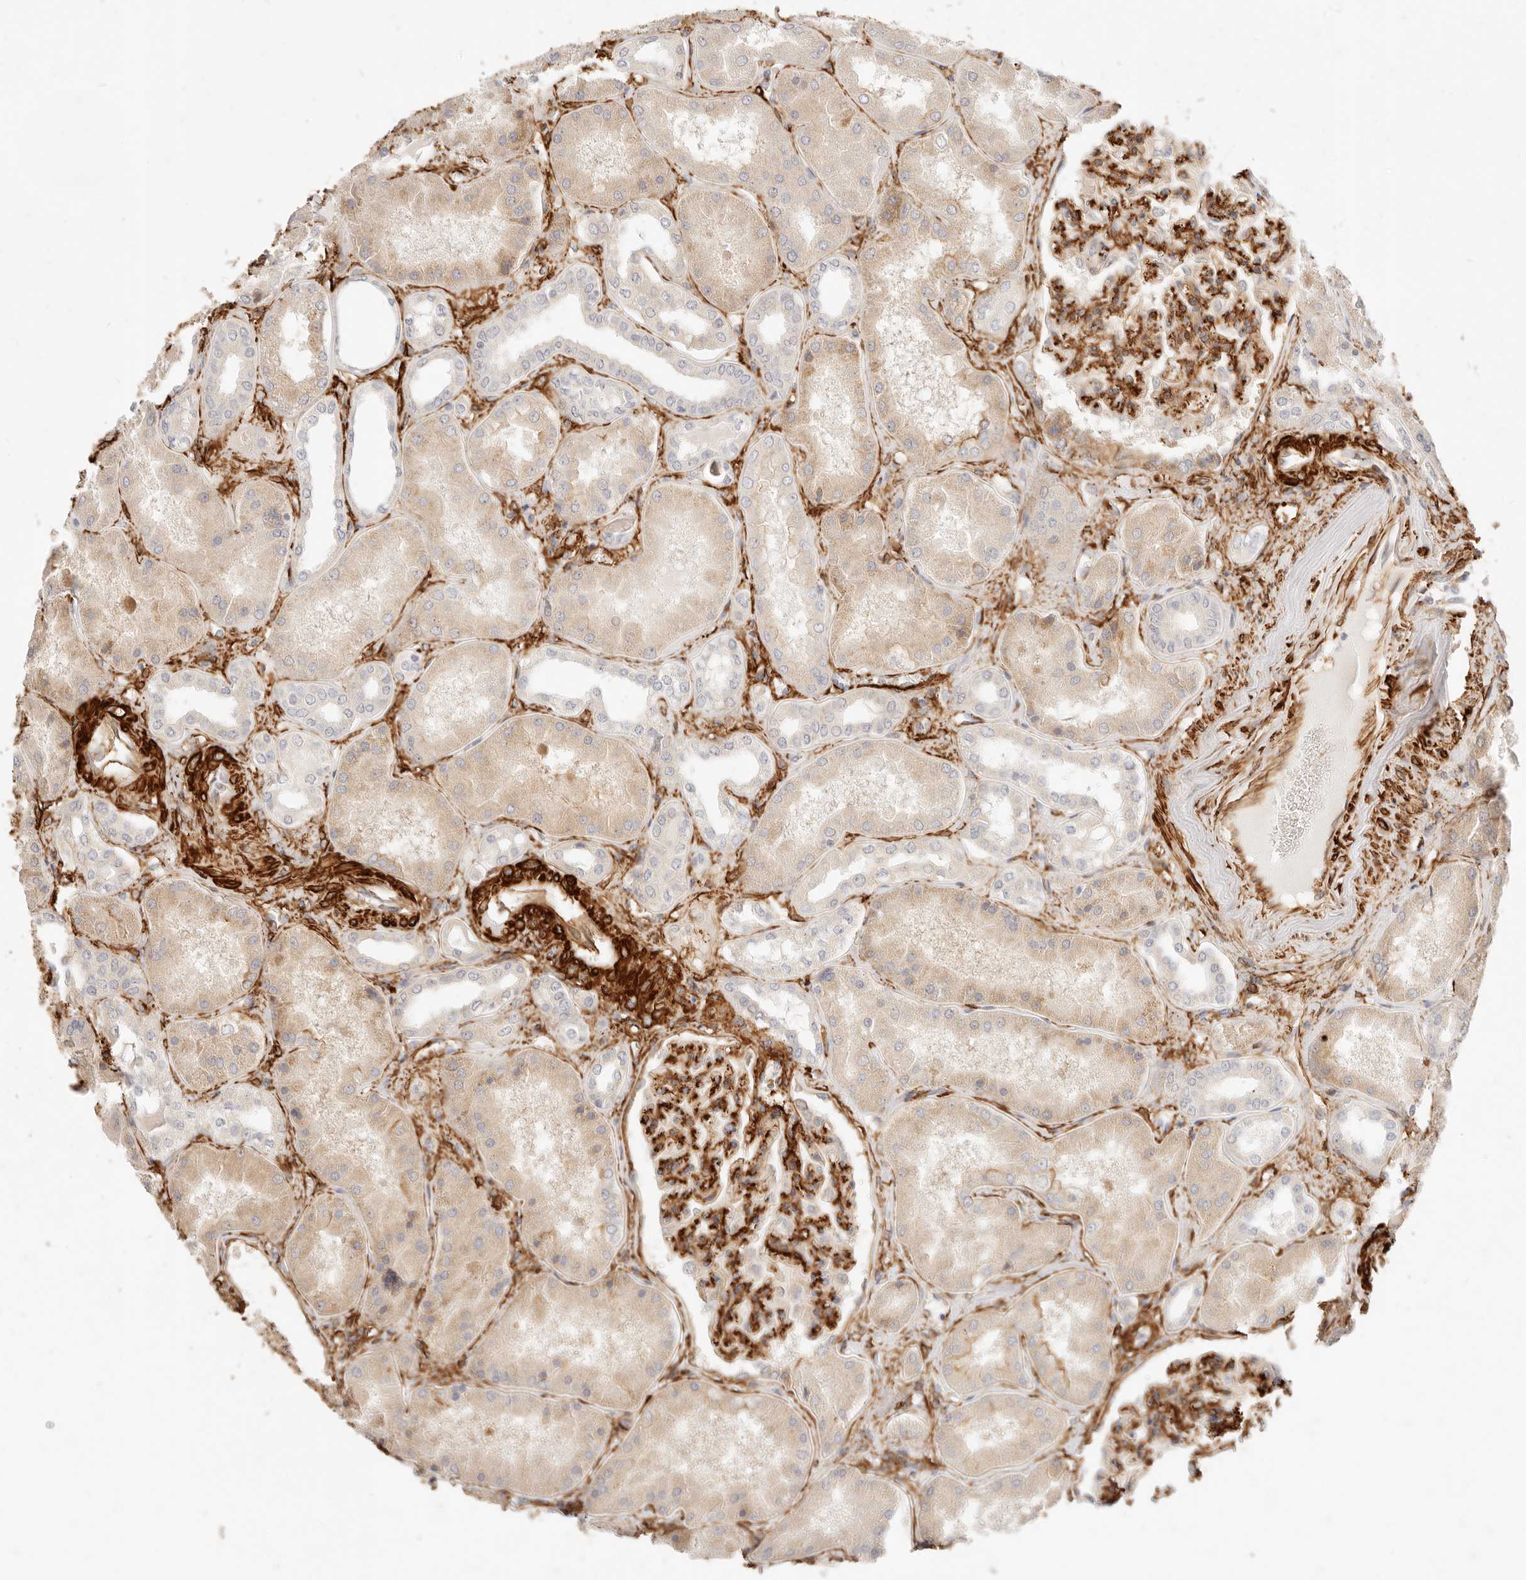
{"staining": {"intensity": "weak", "quantity": "25%-75%", "location": "cytoplasmic/membranous"}, "tissue": "kidney", "cell_type": "Cells in glomeruli", "image_type": "normal", "snomed": [{"axis": "morphology", "description": "Normal tissue, NOS"}, {"axis": "topography", "description": "Kidney"}], "caption": "Normal kidney shows weak cytoplasmic/membranous staining in approximately 25%-75% of cells in glomeruli.", "gene": "TMTC2", "patient": {"sex": "female", "age": 56}}